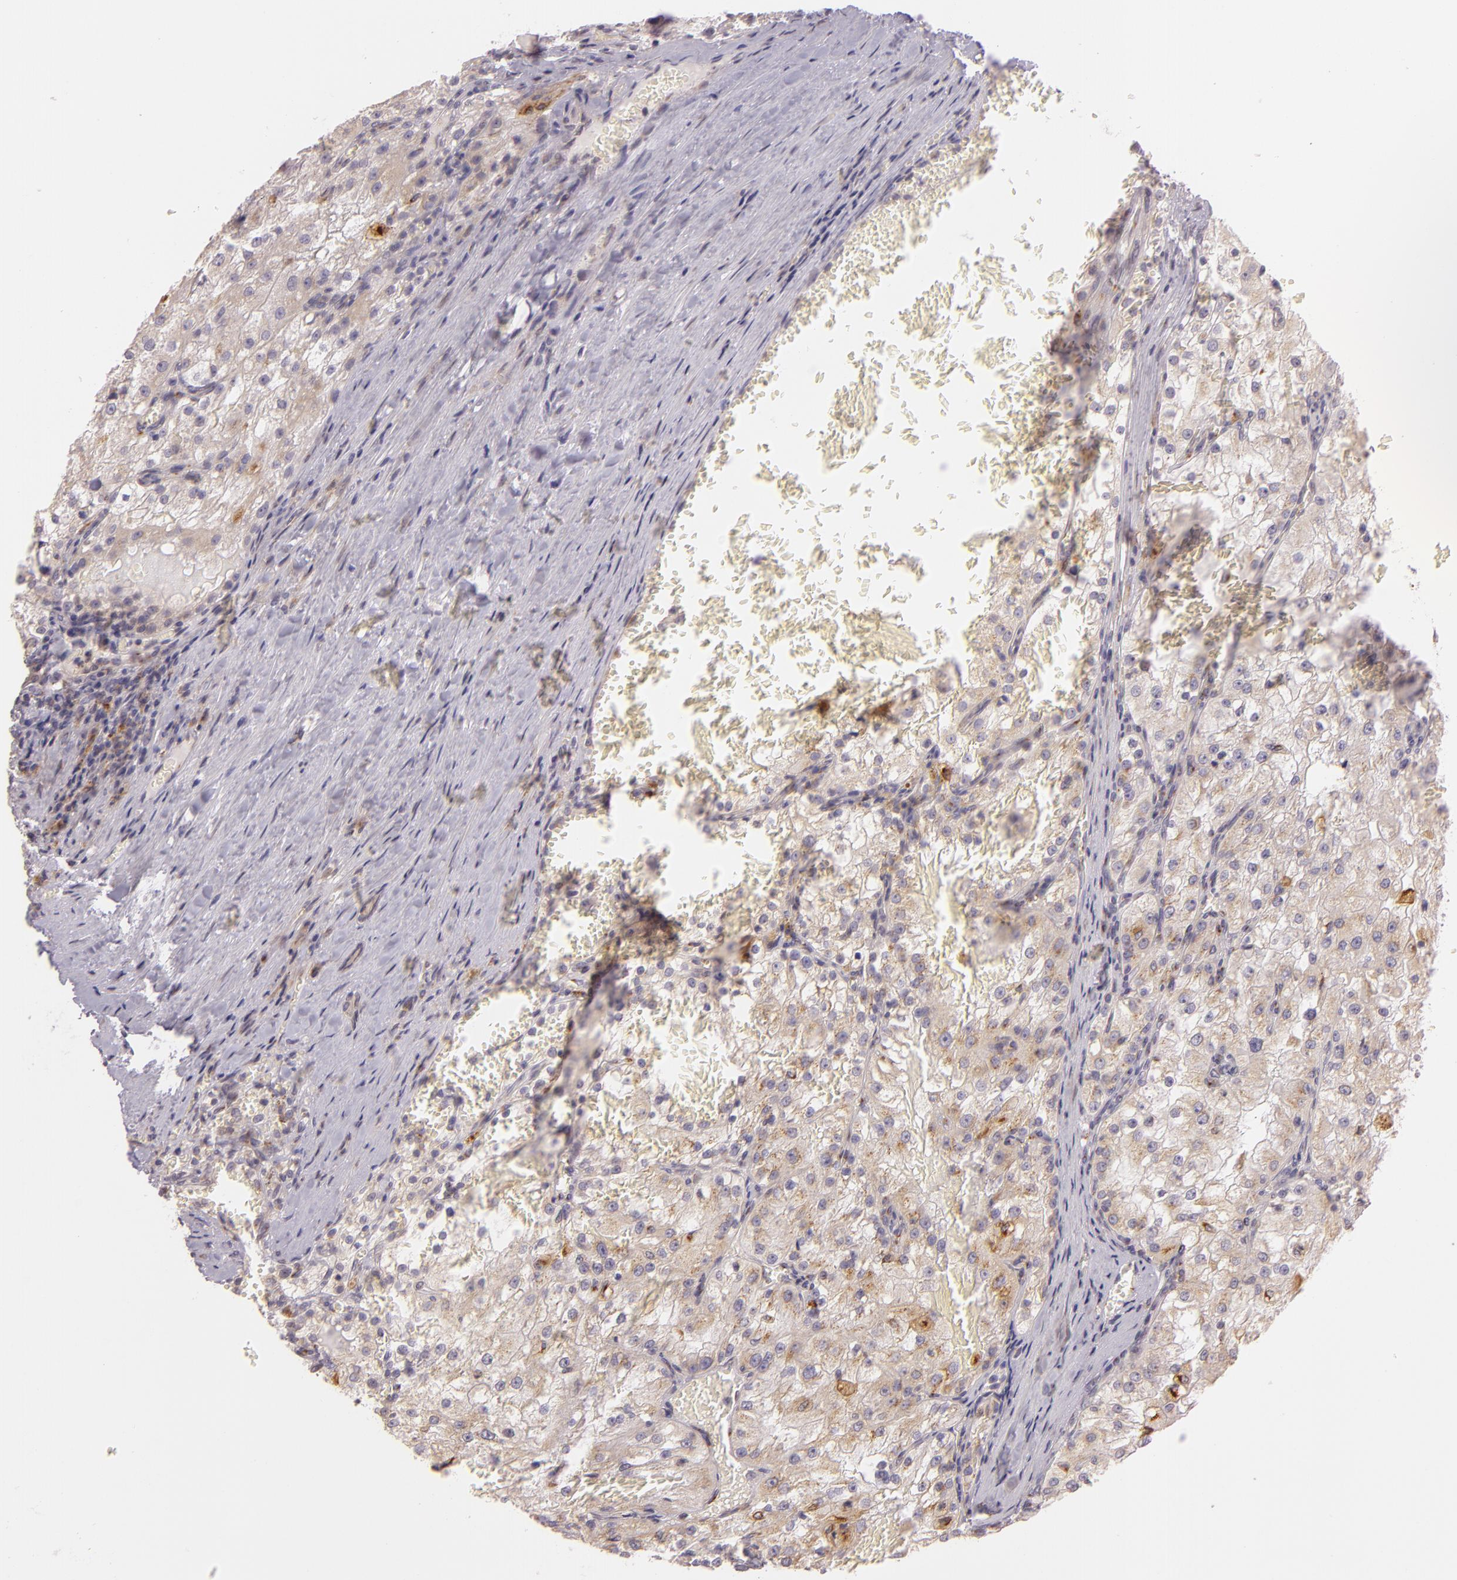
{"staining": {"intensity": "weak", "quantity": ">75%", "location": "cytoplasmic/membranous"}, "tissue": "renal cancer", "cell_type": "Tumor cells", "image_type": "cancer", "snomed": [{"axis": "morphology", "description": "Adenocarcinoma, NOS"}, {"axis": "topography", "description": "Kidney"}], "caption": "Renal cancer stained with a brown dye displays weak cytoplasmic/membranous positive positivity in approximately >75% of tumor cells.", "gene": "LGMN", "patient": {"sex": "female", "age": 74}}